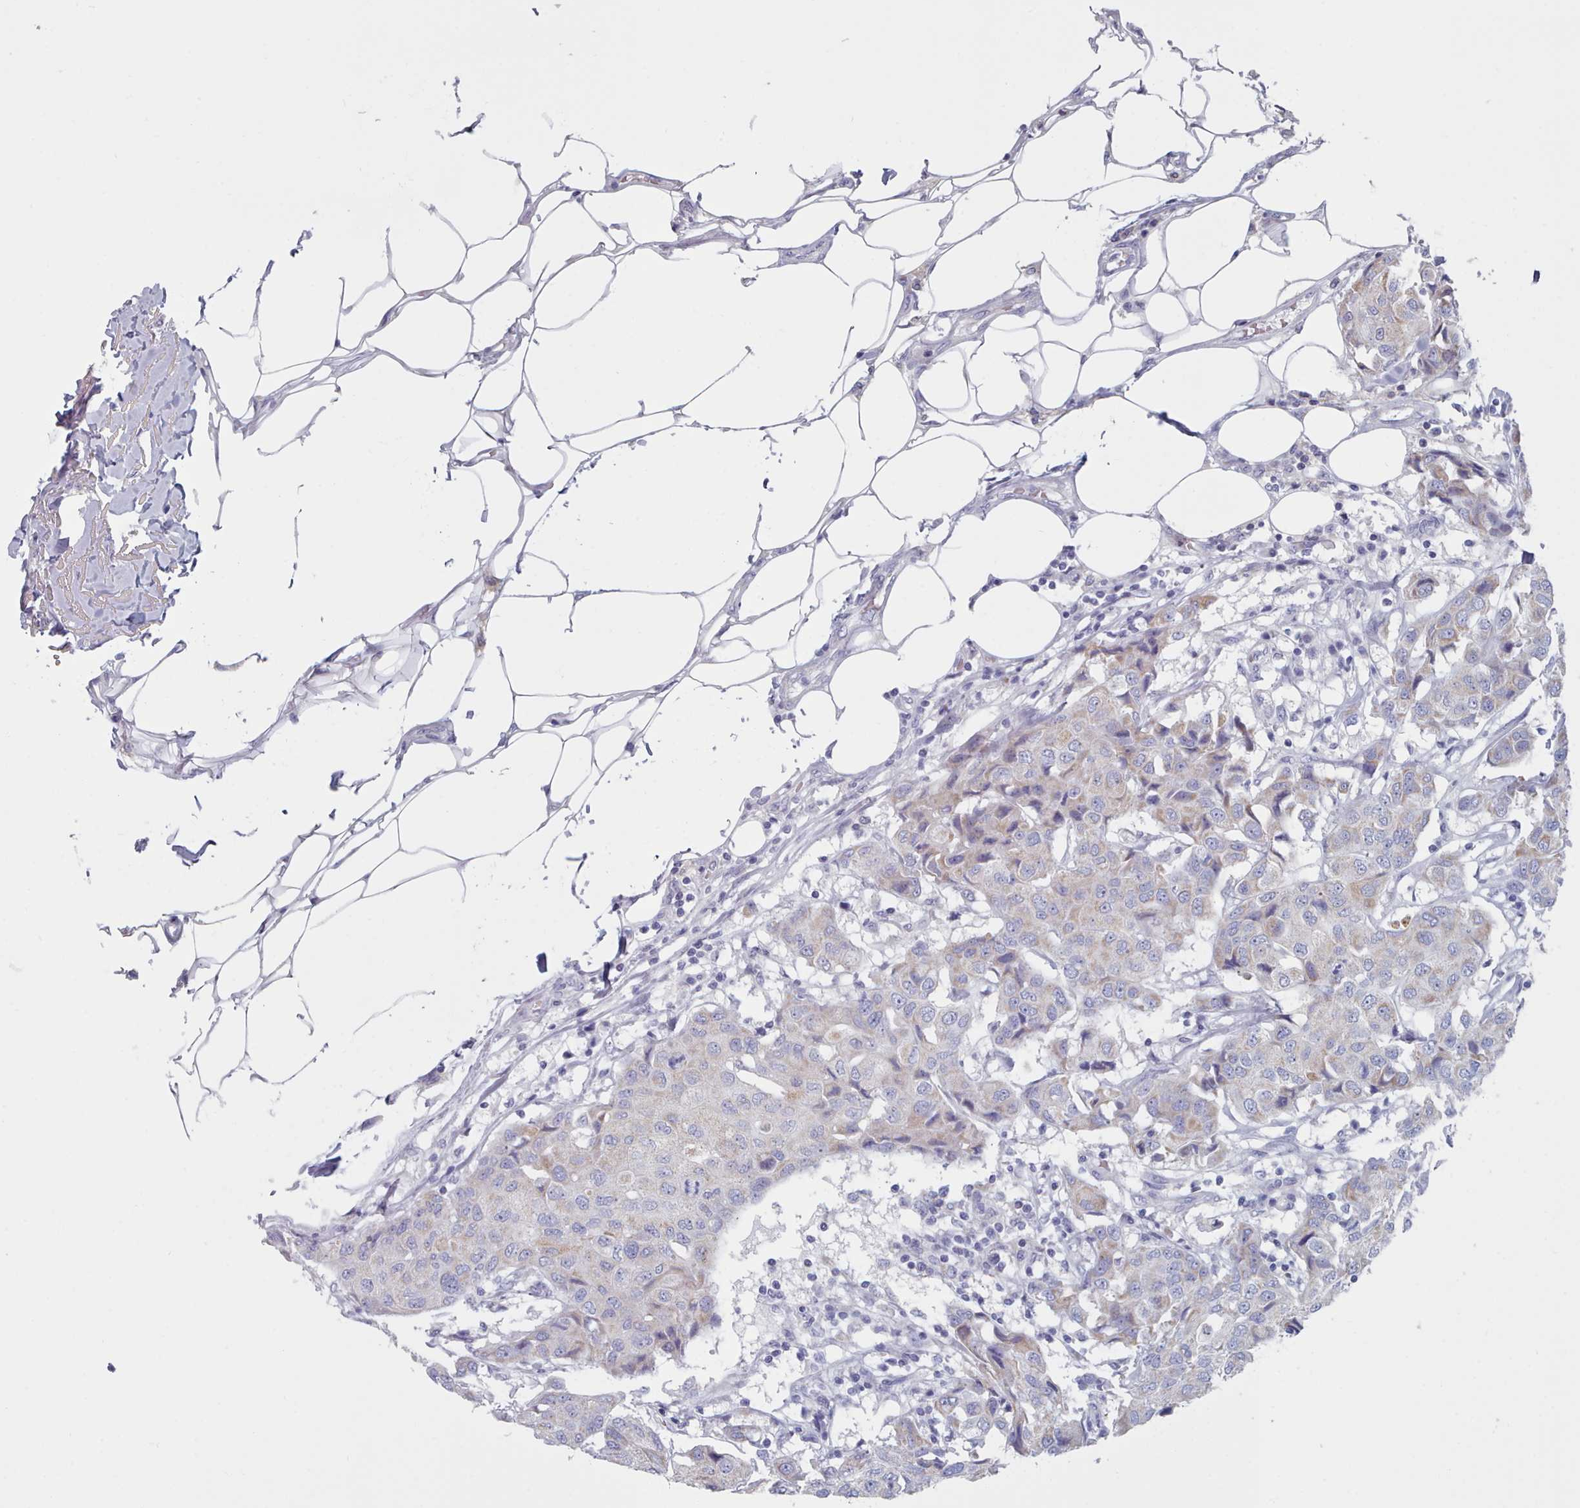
{"staining": {"intensity": "weak", "quantity": "<25%", "location": "cytoplasmic/membranous"}, "tissue": "breast cancer", "cell_type": "Tumor cells", "image_type": "cancer", "snomed": [{"axis": "morphology", "description": "Duct carcinoma"}, {"axis": "topography", "description": "Breast"}], "caption": "Breast cancer (infiltrating ductal carcinoma) stained for a protein using immunohistochemistry reveals no expression tumor cells.", "gene": "HAO1", "patient": {"sex": "female", "age": 80}}